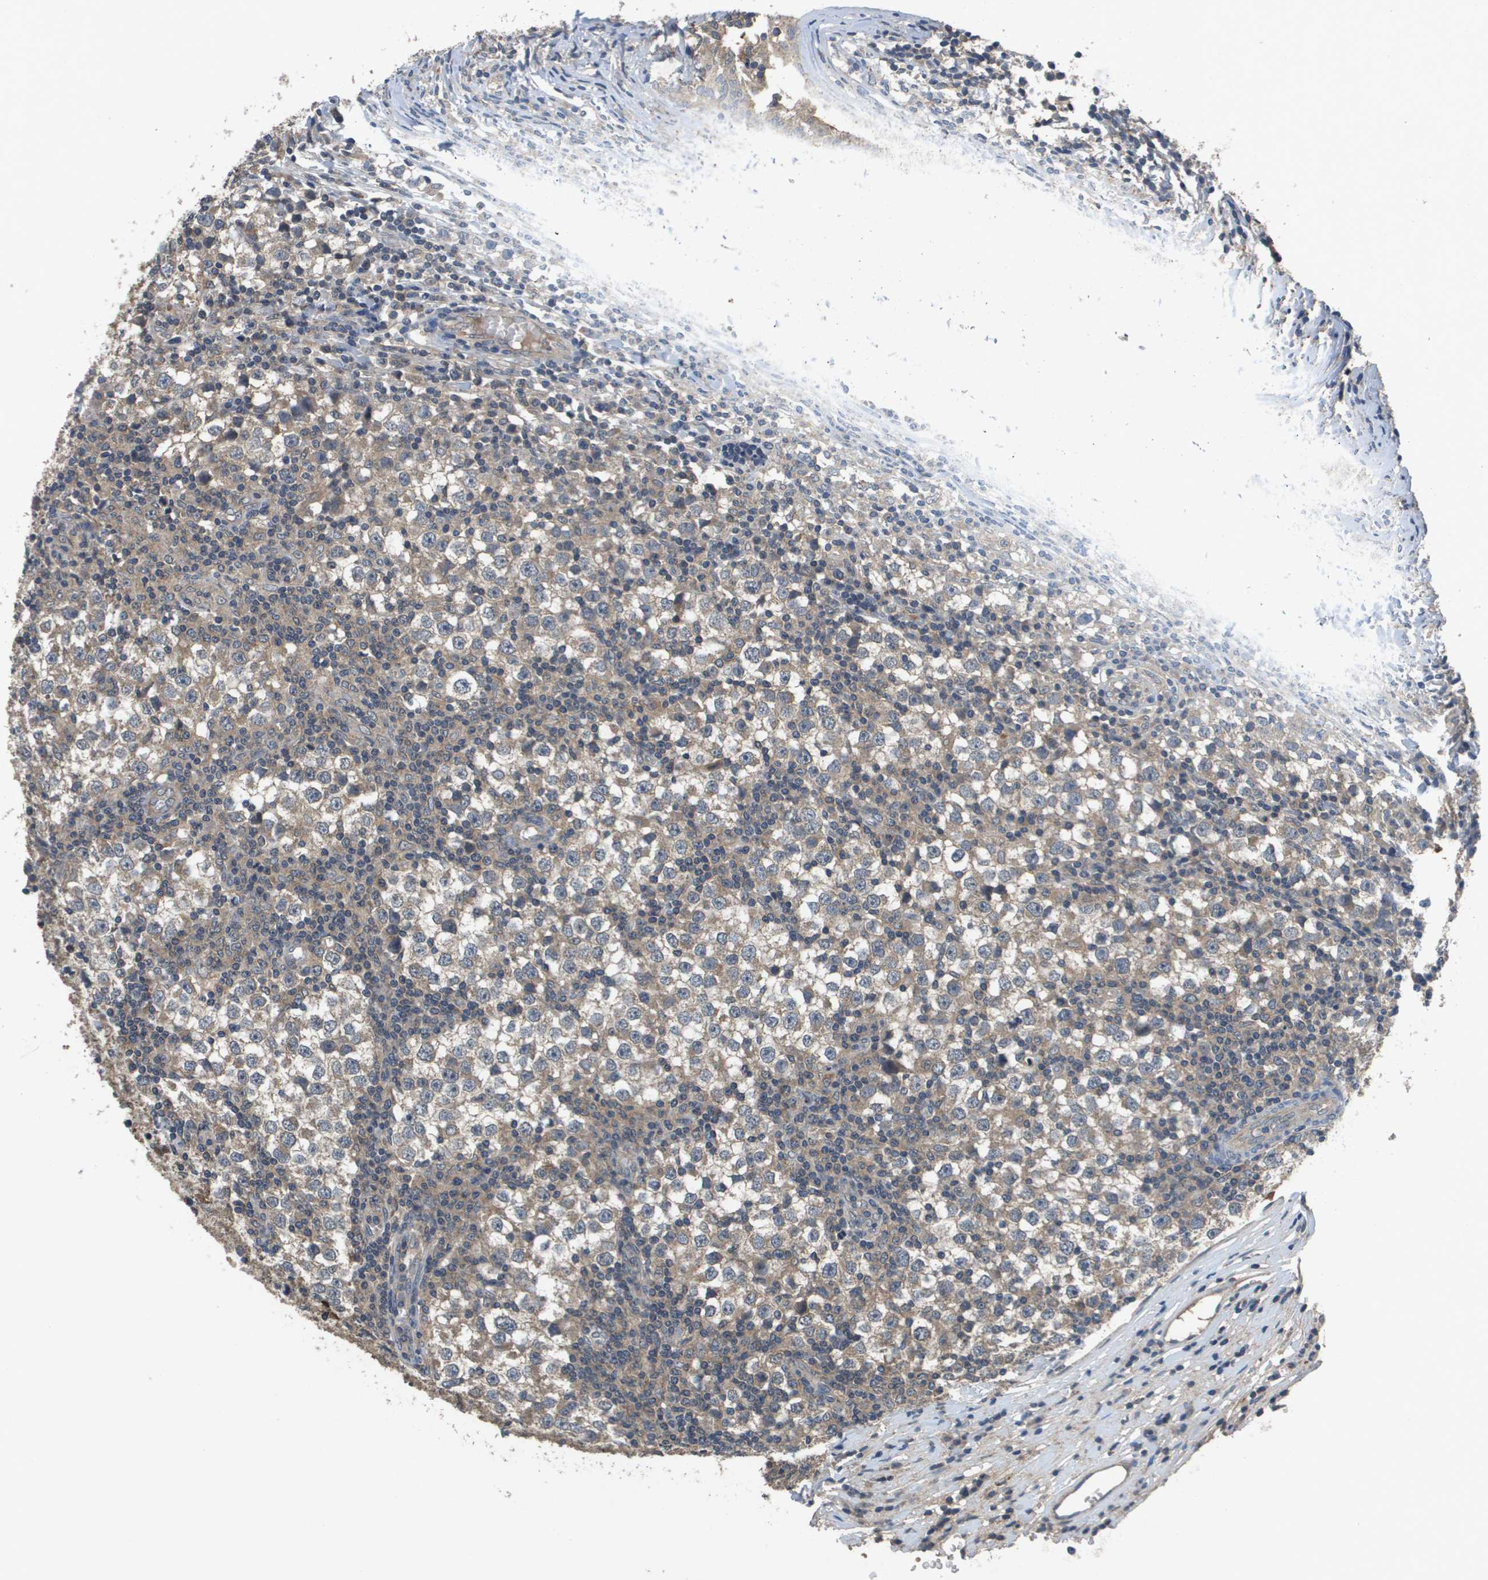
{"staining": {"intensity": "weak", "quantity": ">75%", "location": "cytoplasmic/membranous"}, "tissue": "testis cancer", "cell_type": "Tumor cells", "image_type": "cancer", "snomed": [{"axis": "morphology", "description": "Seminoma, NOS"}, {"axis": "topography", "description": "Testis"}], "caption": "High-magnification brightfield microscopy of testis cancer stained with DAB (brown) and counterstained with hematoxylin (blue). tumor cells exhibit weak cytoplasmic/membranous expression is present in about>75% of cells. The staining is performed using DAB (3,3'-diaminobenzidine) brown chromogen to label protein expression. The nuclei are counter-stained blue using hematoxylin.", "gene": "PROC", "patient": {"sex": "male", "age": 65}}